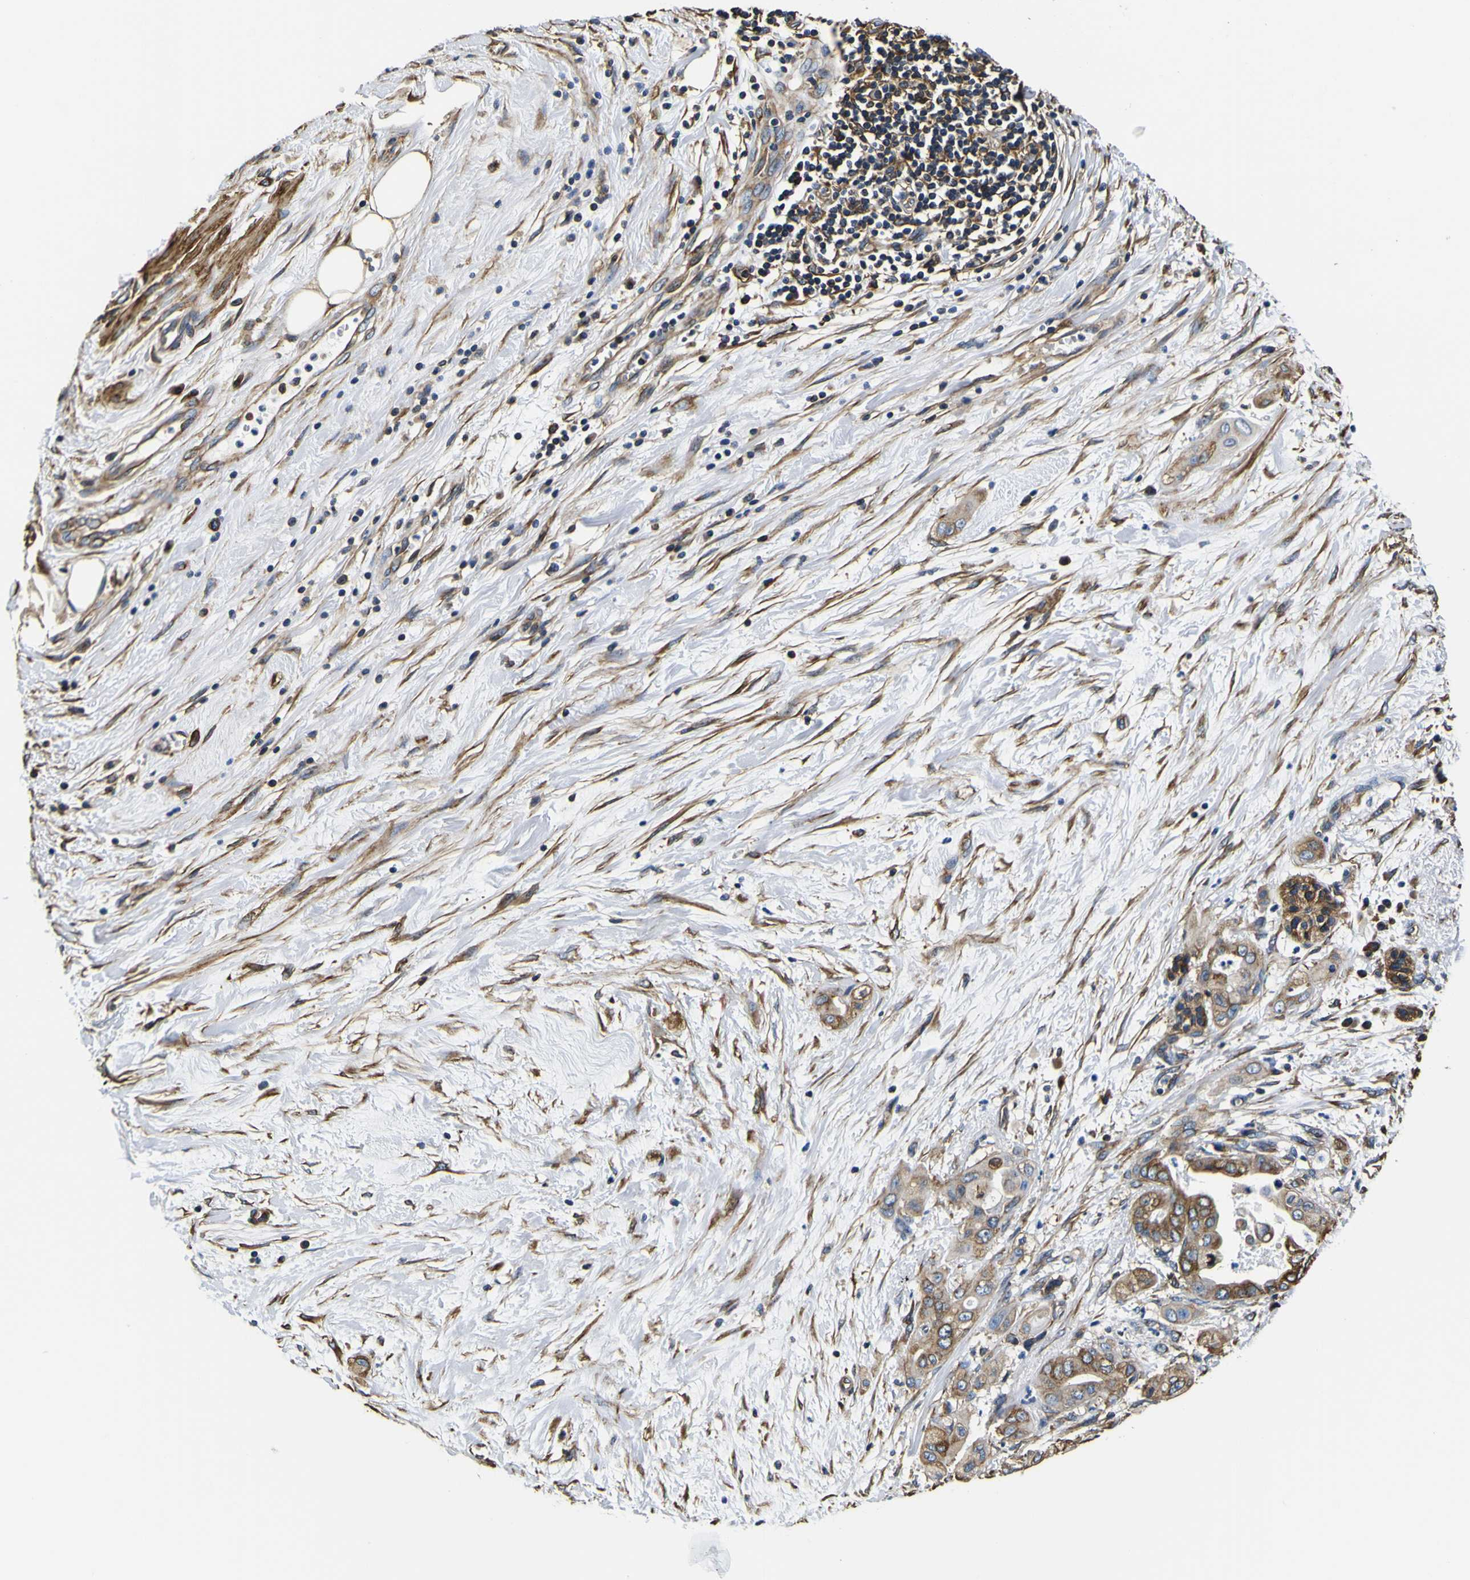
{"staining": {"intensity": "moderate", "quantity": ">75%", "location": "cytoplasmic/membranous"}, "tissue": "pancreatic cancer", "cell_type": "Tumor cells", "image_type": "cancer", "snomed": [{"axis": "morphology", "description": "Adenocarcinoma, NOS"}, {"axis": "topography", "description": "Pancreas"}], "caption": "Pancreatic cancer stained with a protein marker shows moderate staining in tumor cells.", "gene": "TUBA1B", "patient": {"sex": "female", "age": 75}}